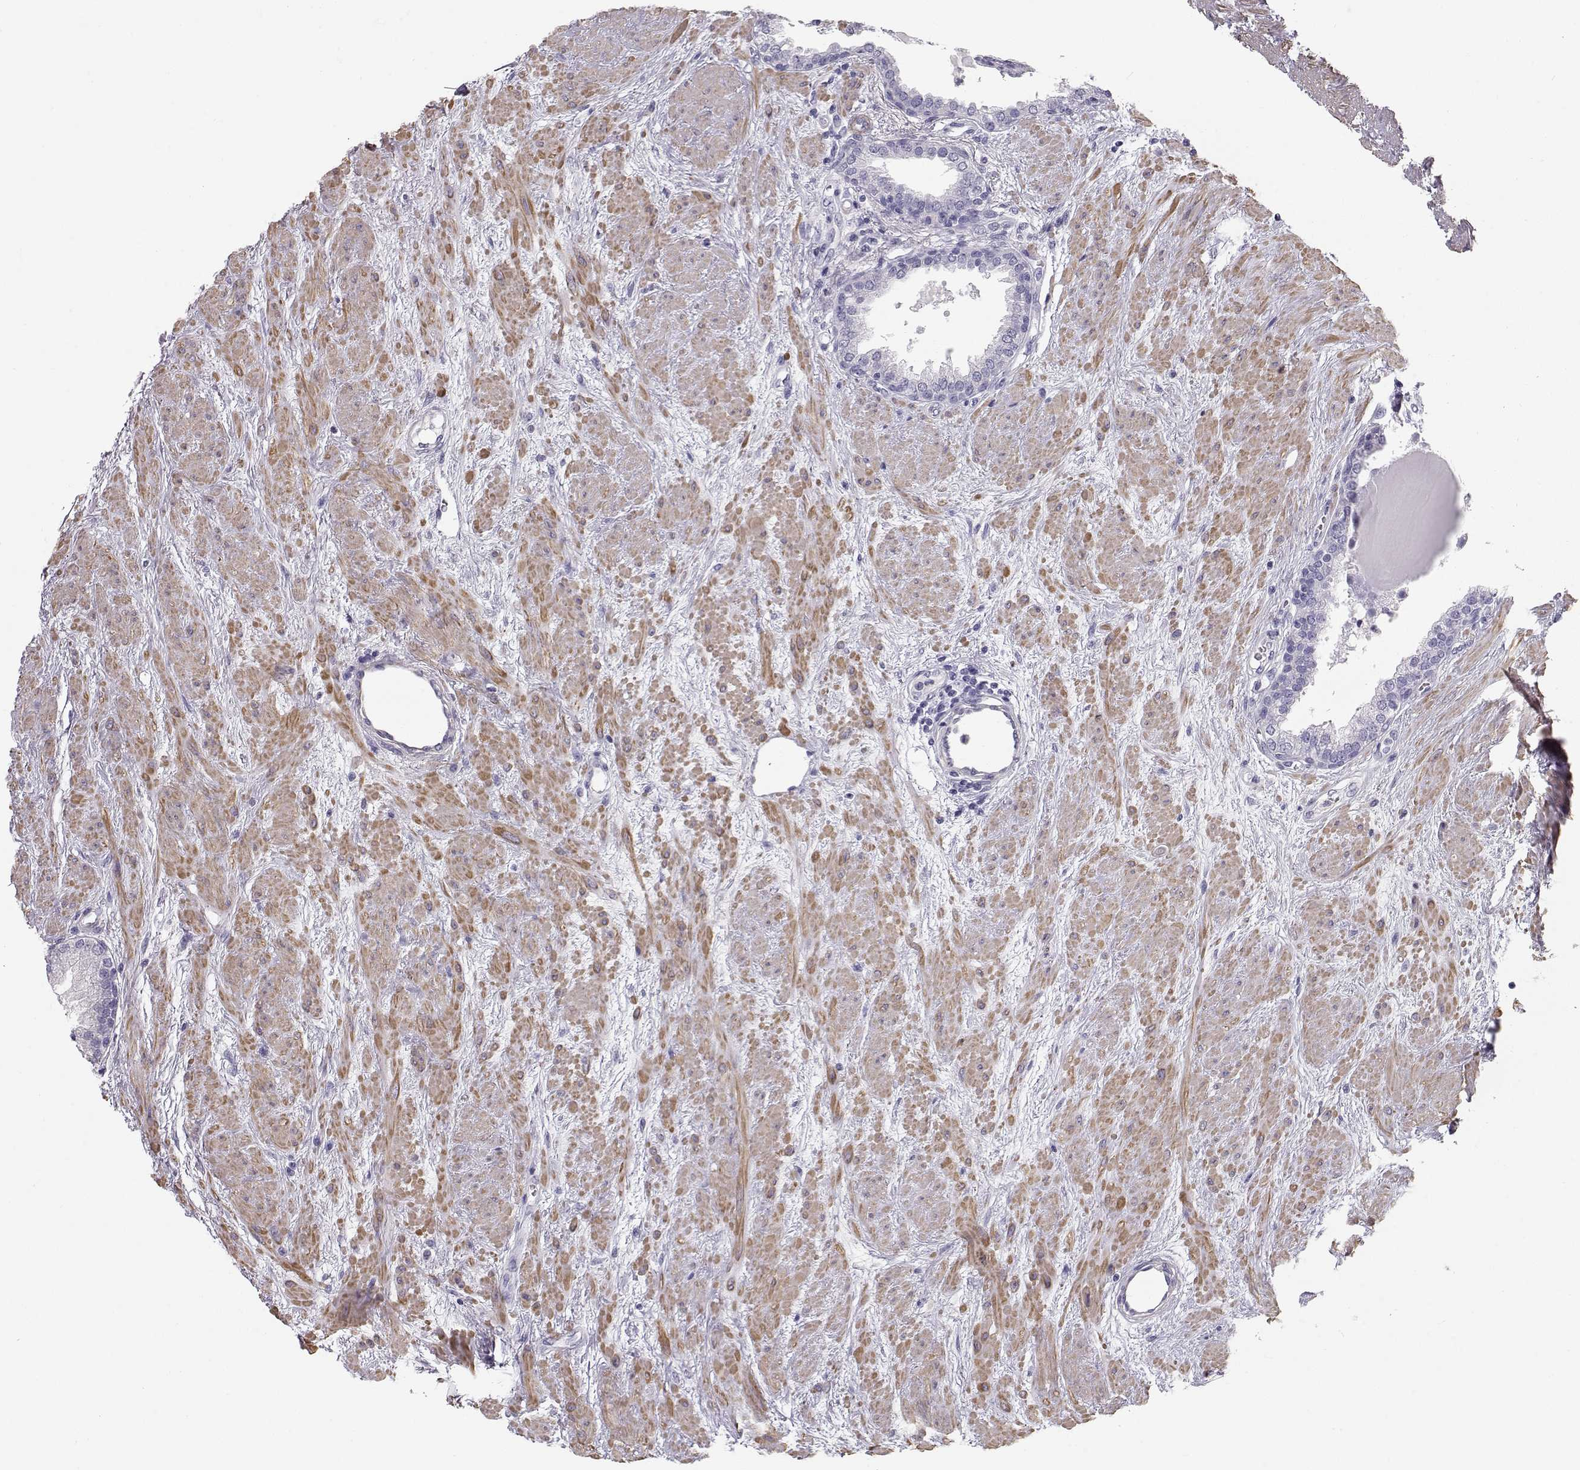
{"staining": {"intensity": "negative", "quantity": "none", "location": "none"}, "tissue": "prostate", "cell_type": "Glandular cells", "image_type": "normal", "snomed": [{"axis": "morphology", "description": "Normal tissue, NOS"}, {"axis": "topography", "description": "Prostate"}], "caption": "Immunohistochemistry histopathology image of normal prostate stained for a protein (brown), which displays no positivity in glandular cells.", "gene": "SLITRK3", "patient": {"sex": "male", "age": 51}}